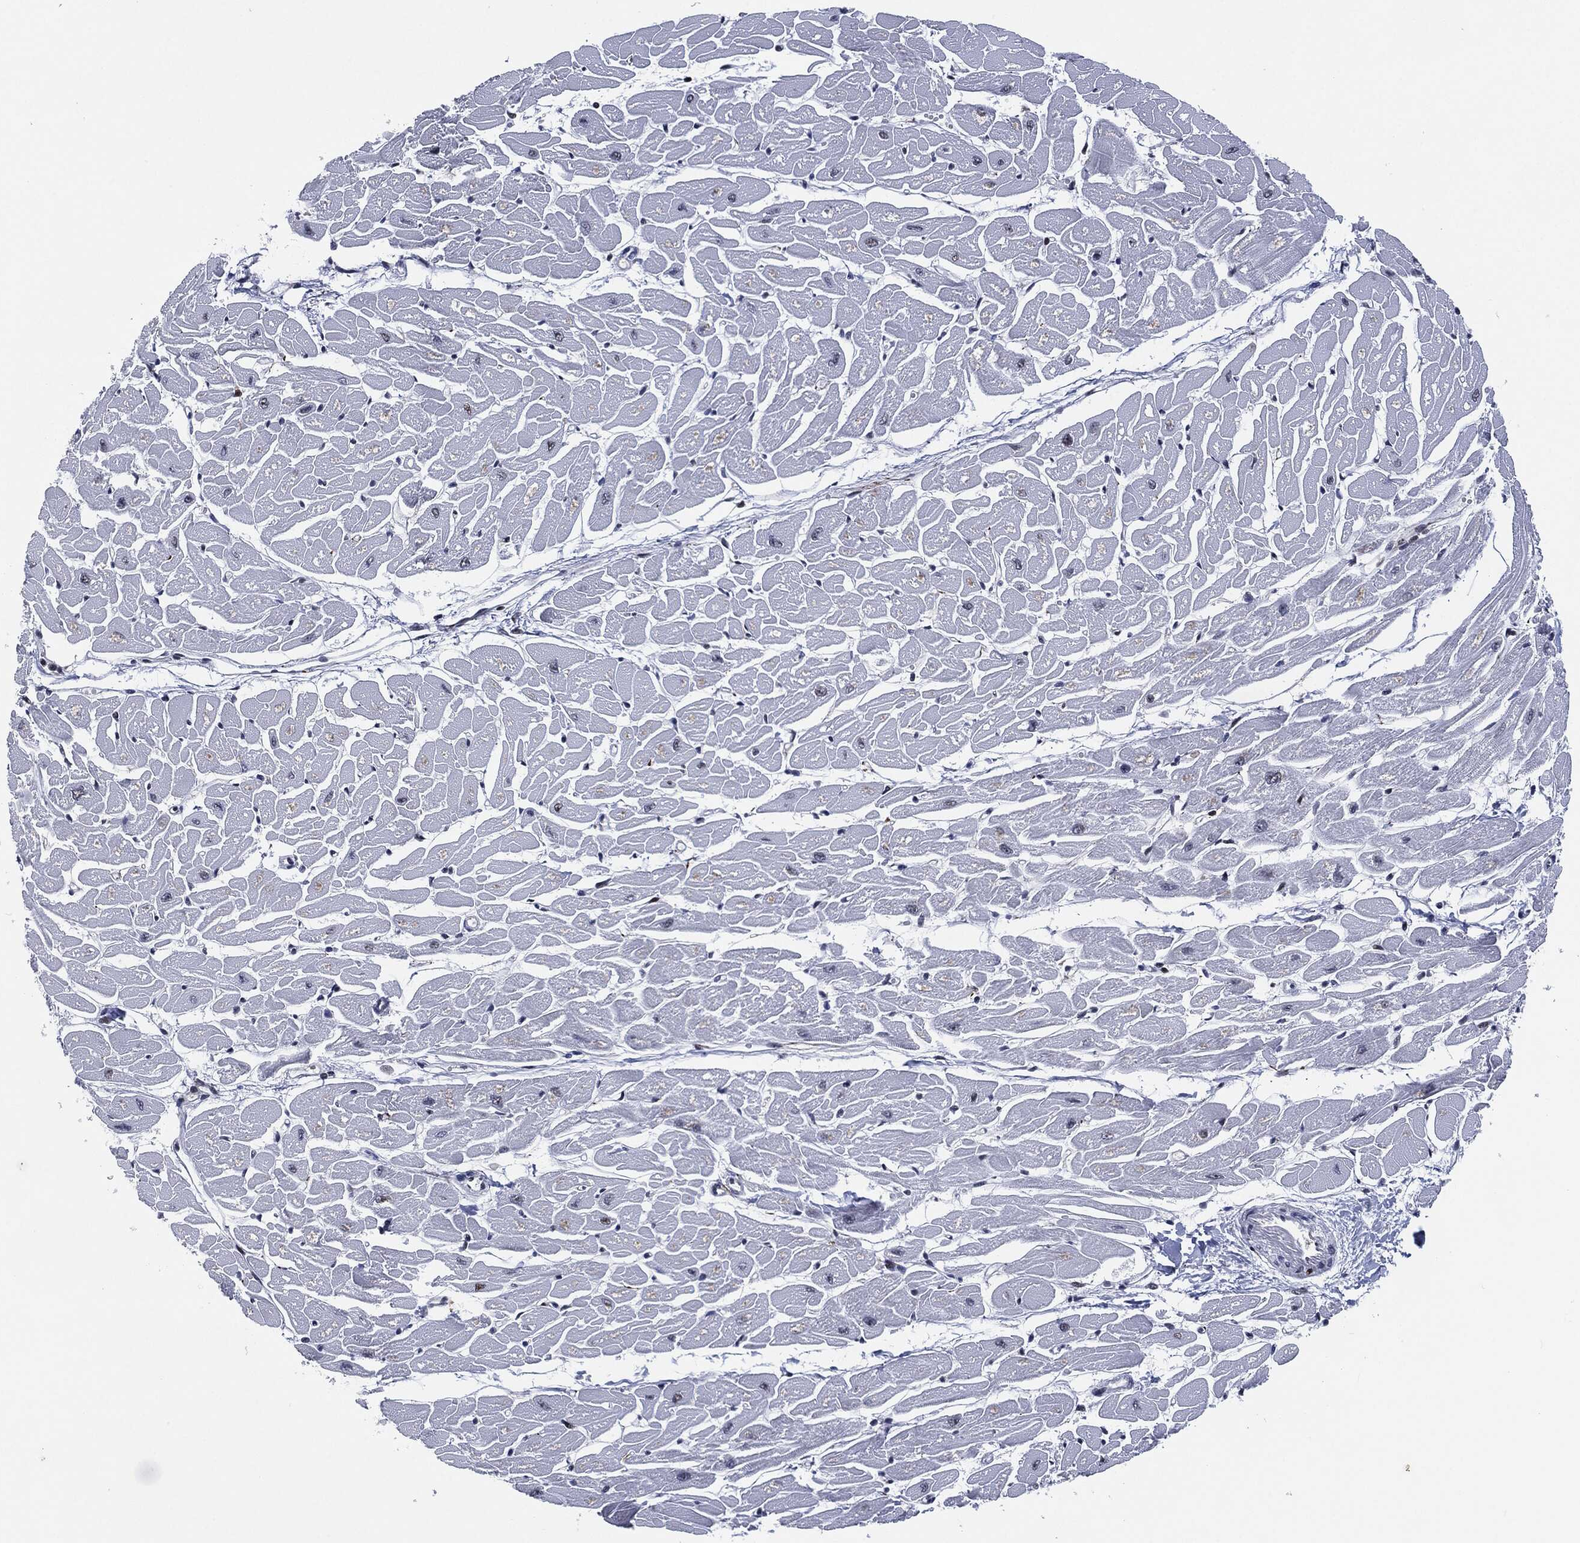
{"staining": {"intensity": "weak", "quantity": "<25%", "location": "nuclear"}, "tissue": "heart muscle", "cell_type": "Cardiomyocytes", "image_type": "normal", "snomed": [{"axis": "morphology", "description": "Normal tissue, NOS"}, {"axis": "topography", "description": "Heart"}], "caption": "DAB (3,3'-diaminobenzidine) immunohistochemical staining of benign human heart muscle displays no significant staining in cardiomyocytes. (Brightfield microscopy of DAB (3,3'-diaminobenzidine) IHC at high magnification).", "gene": "AKT2", "patient": {"sex": "male", "age": 57}}